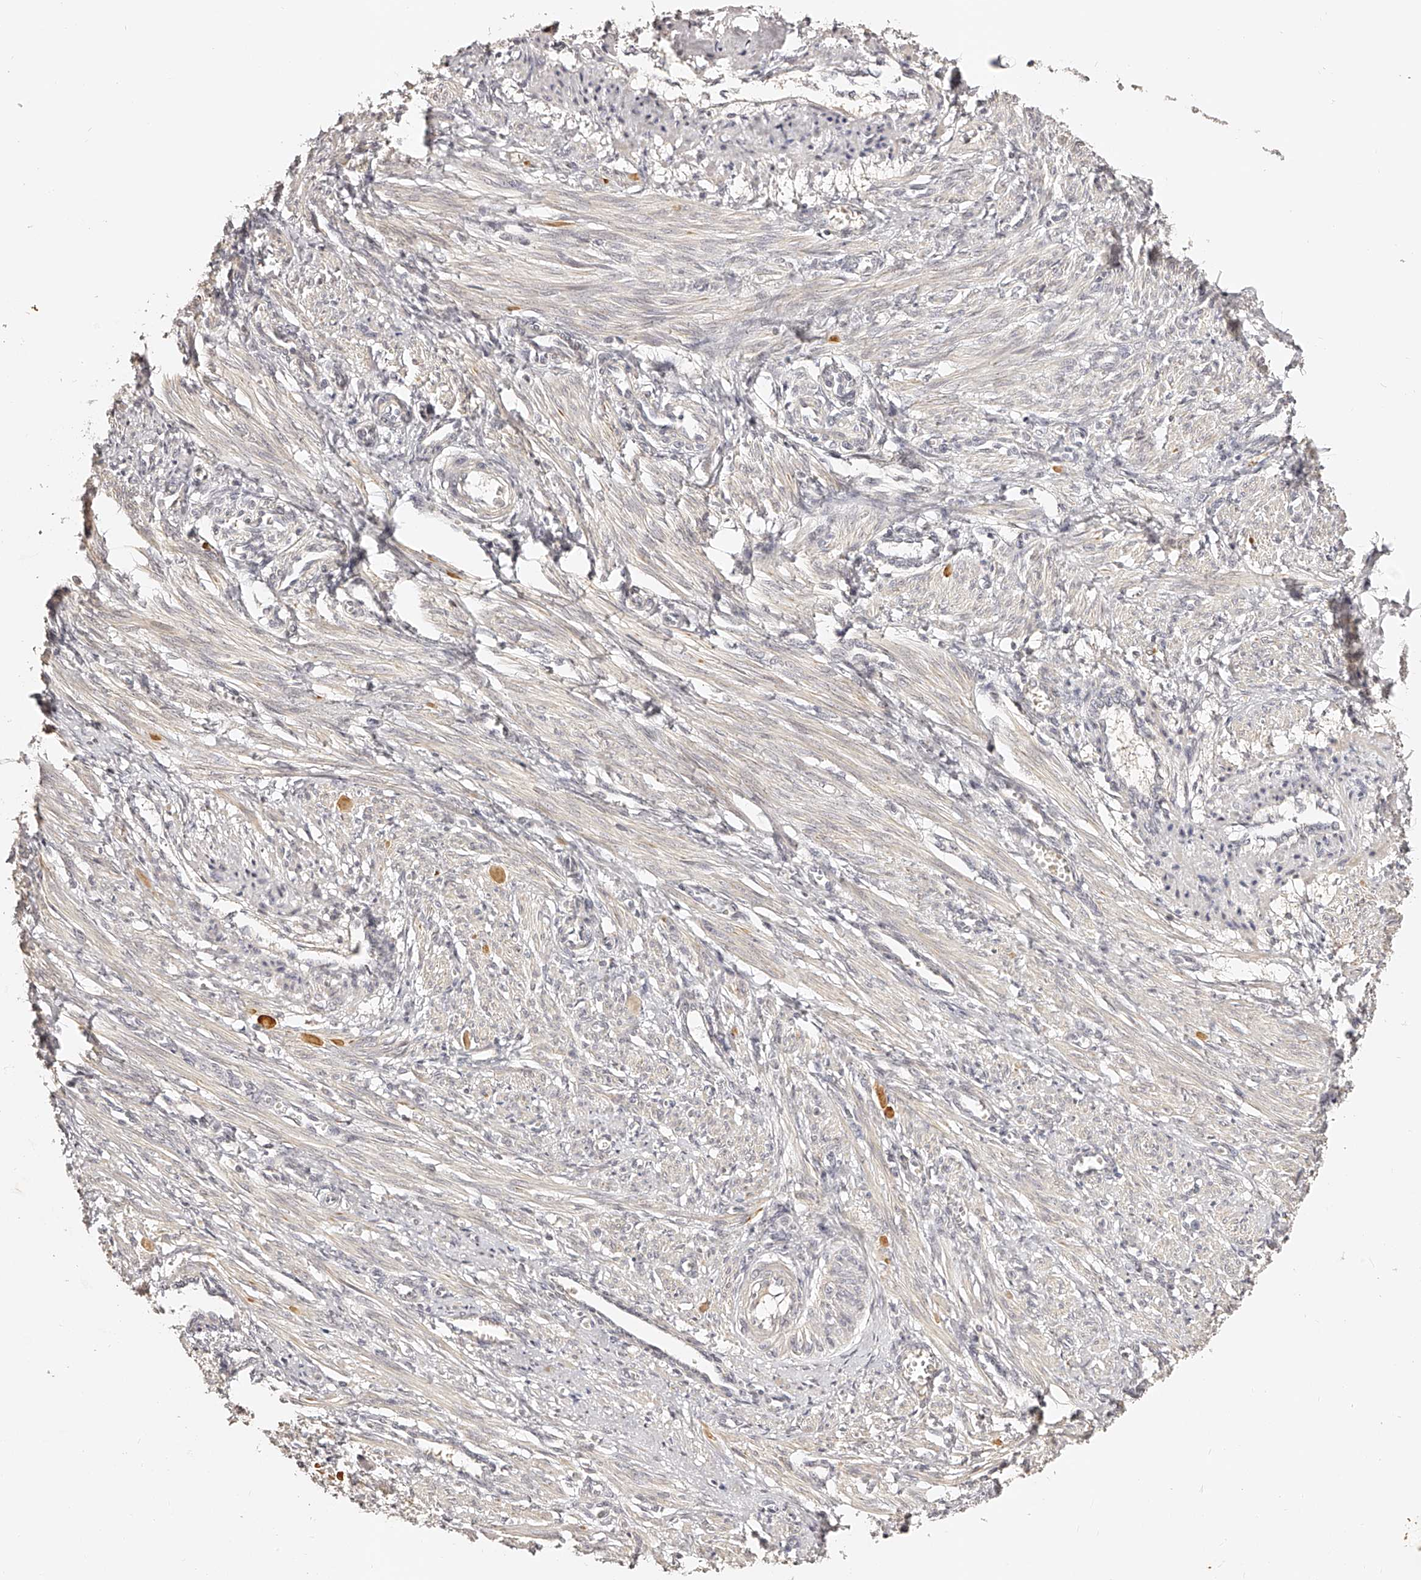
{"staining": {"intensity": "moderate", "quantity": "25%-75%", "location": "cytoplasmic/membranous"}, "tissue": "smooth muscle", "cell_type": "Smooth muscle cells", "image_type": "normal", "snomed": [{"axis": "morphology", "description": "Normal tissue, NOS"}, {"axis": "topography", "description": "Endometrium"}], "caption": "Immunohistochemical staining of benign smooth muscle reveals medium levels of moderate cytoplasmic/membranous expression in approximately 25%-75% of smooth muscle cells.", "gene": "ZNF789", "patient": {"sex": "female", "age": 33}}